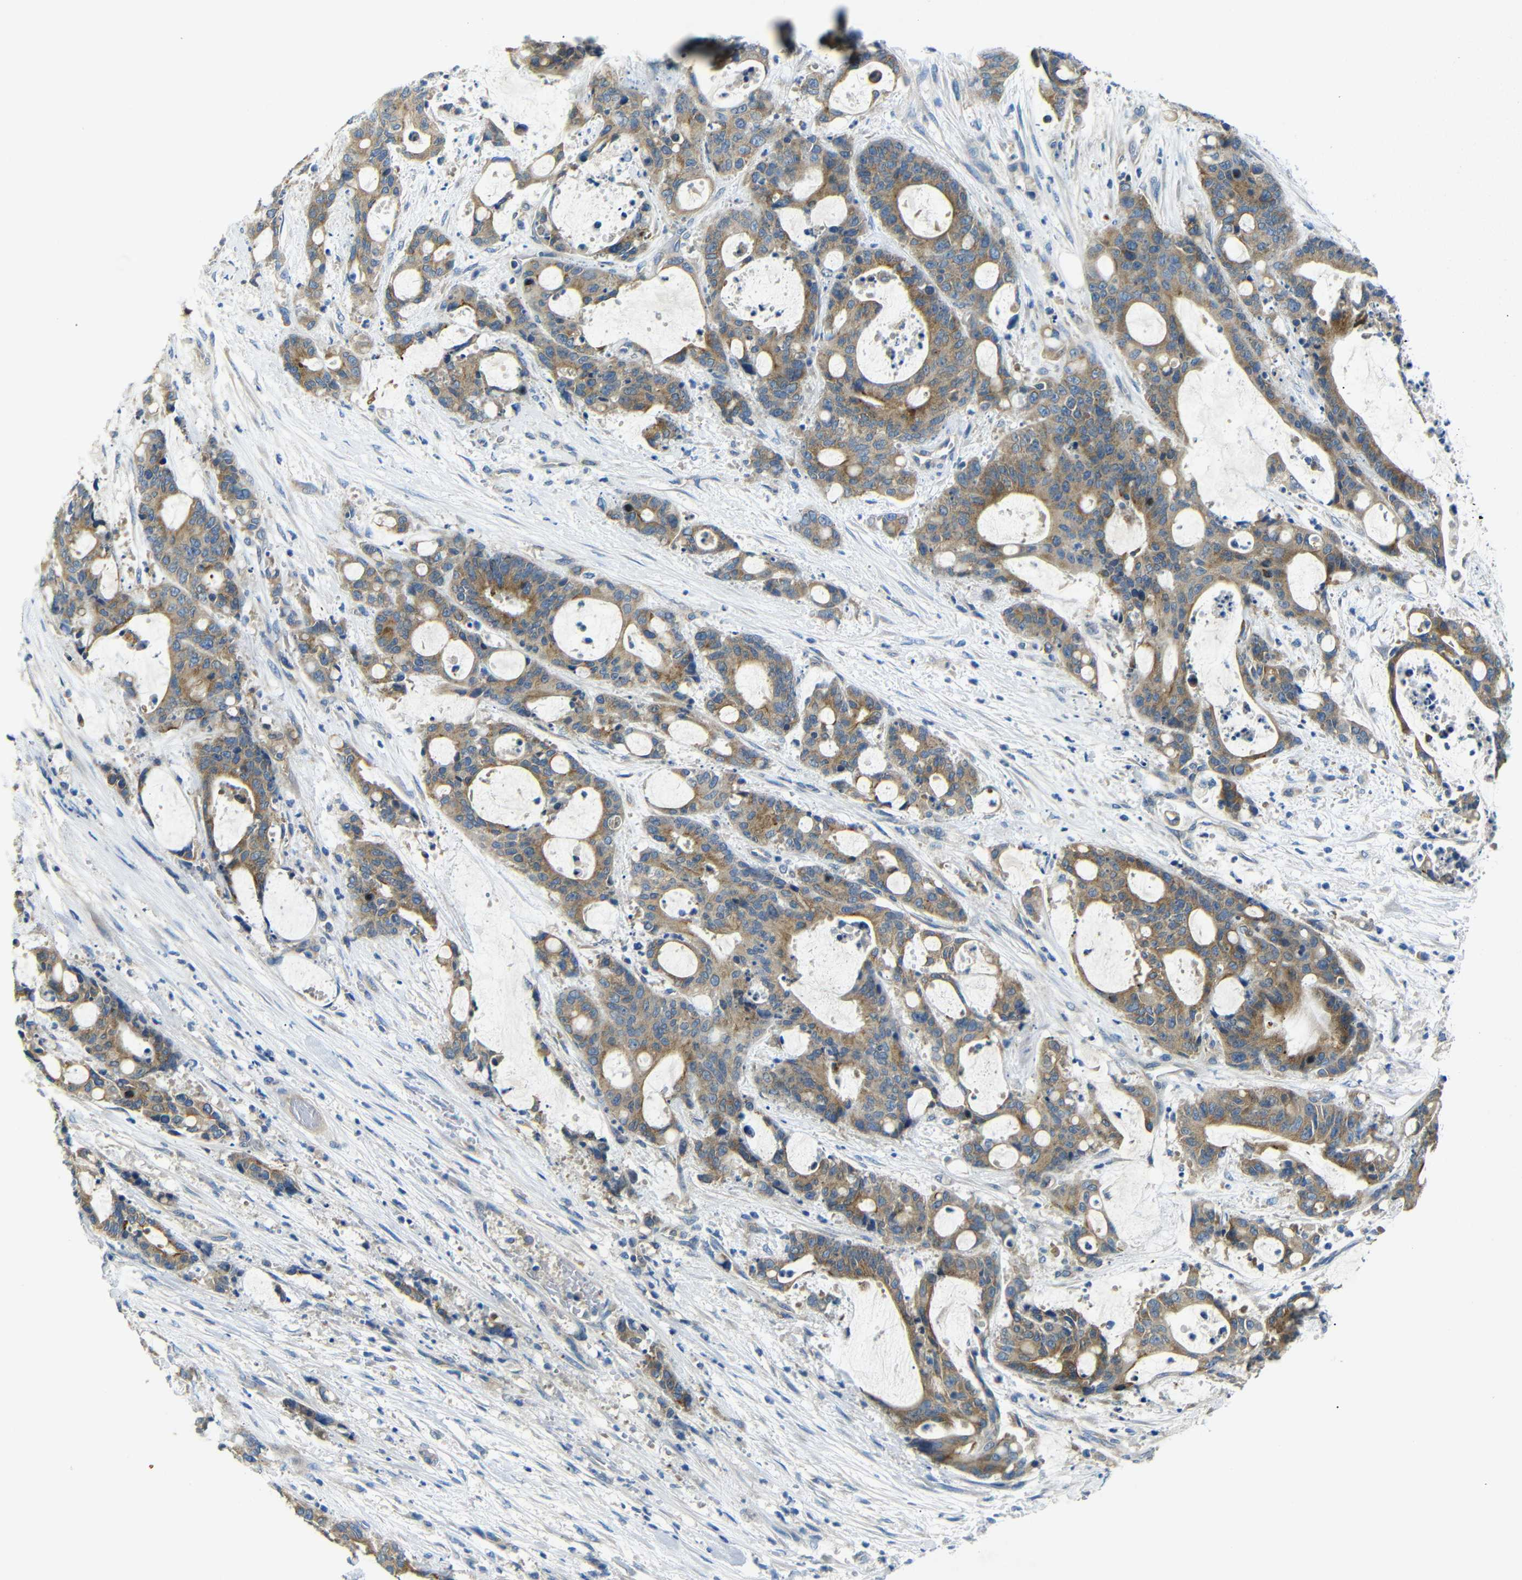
{"staining": {"intensity": "moderate", "quantity": ">75%", "location": "cytoplasmic/membranous"}, "tissue": "liver cancer", "cell_type": "Tumor cells", "image_type": "cancer", "snomed": [{"axis": "morphology", "description": "Normal tissue, NOS"}, {"axis": "morphology", "description": "Cholangiocarcinoma"}, {"axis": "topography", "description": "Liver"}, {"axis": "topography", "description": "Peripheral nerve tissue"}], "caption": "IHC staining of liver cholangiocarcinoma, which shows medium levels of moderate cytoplasmic/membranous expression in about >75% of tumor cells indicating moderate cytoplasmic/membranous protein positivity. The staining was performed using DAB (brown) for protein detection and nuclei were counterstained in hematoxylin (blue).", "gene": "DCP1A", "patient": {"sex": "female", "age": 73}}